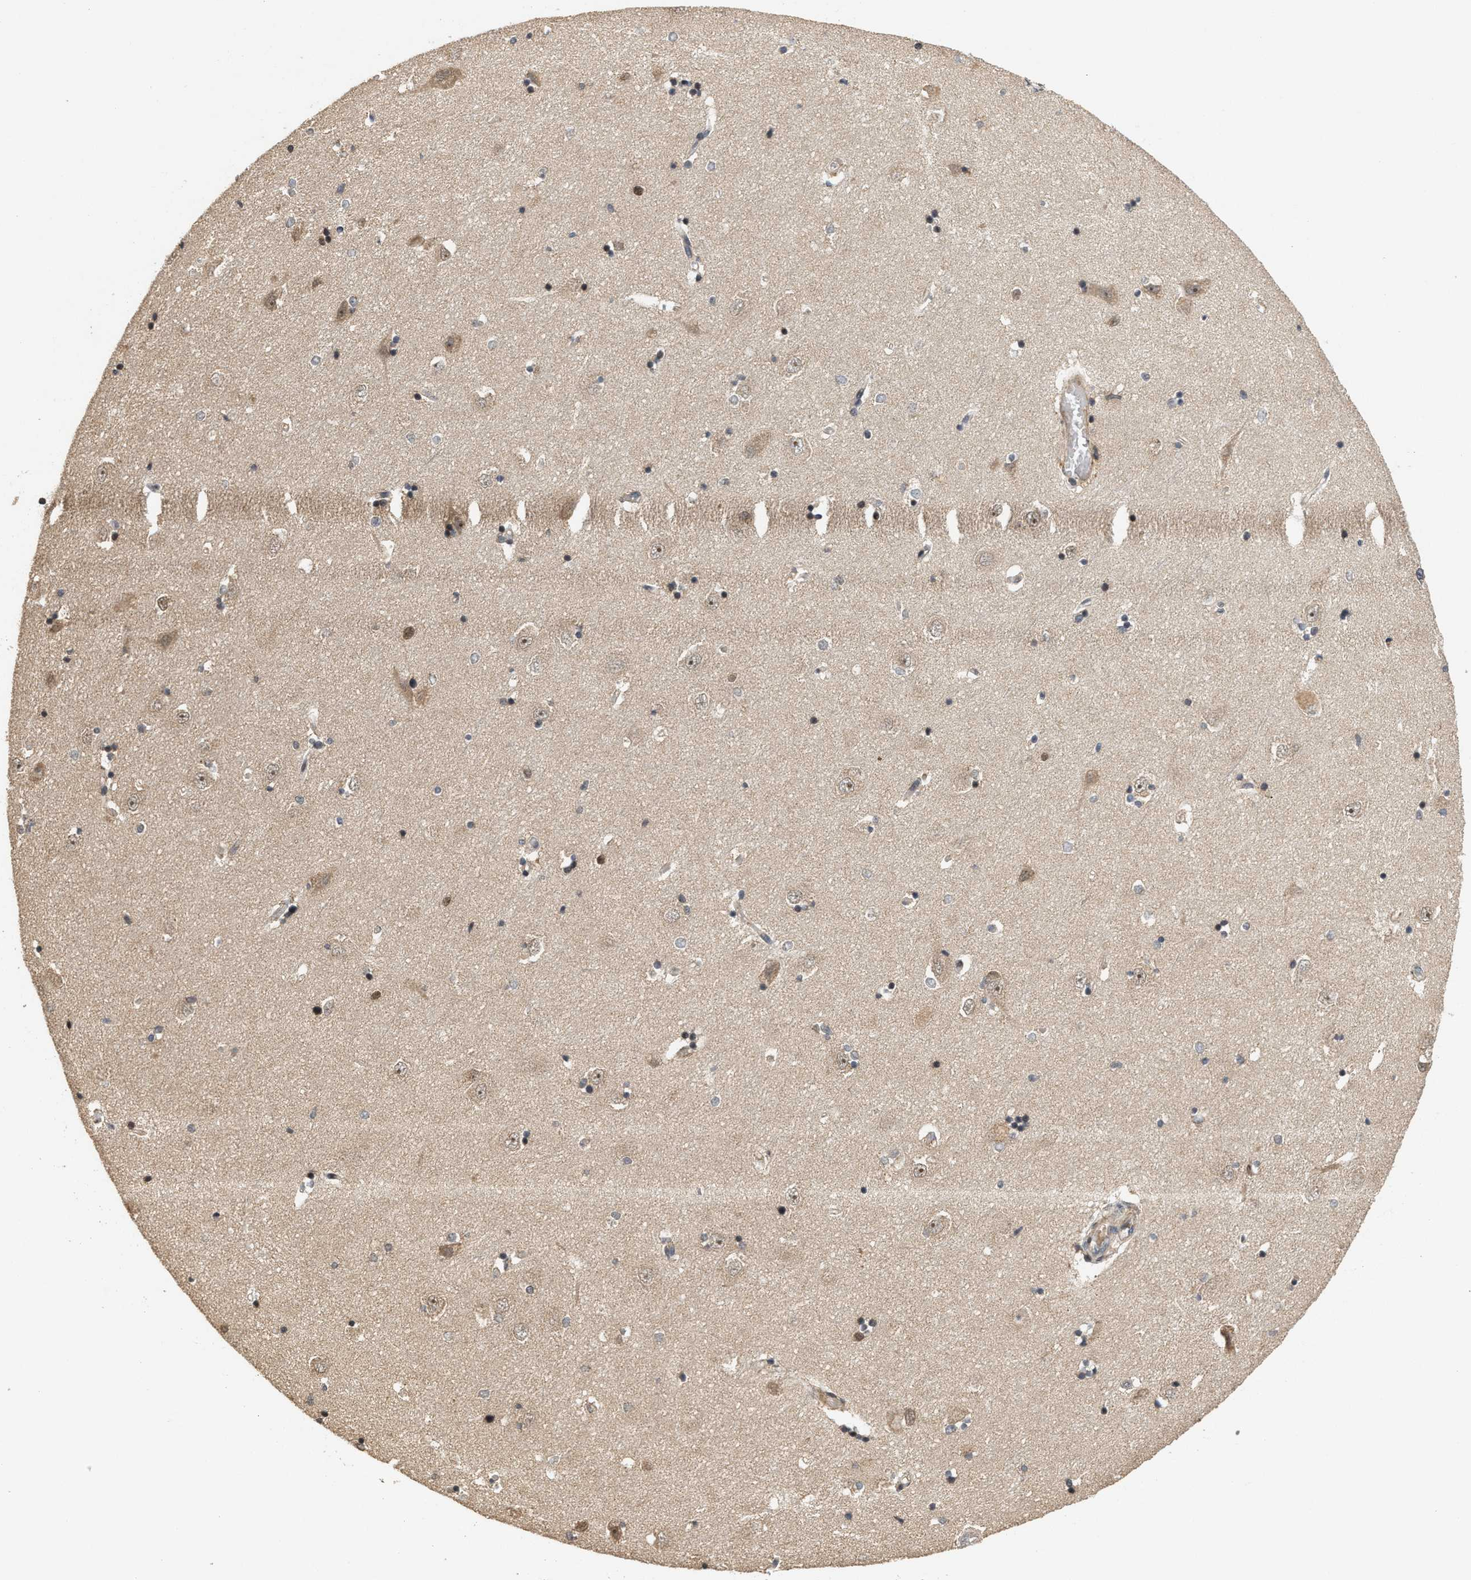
{"staining": {"intensity": "moderate", "quantity": "<25%", "location": "nuclear"}, "tissue": "hippocampus", "cell_type": "Glial cells", "image_type": "normal", "snomed": [{"axis": "morphology", "description": "Normal tissue, NOS"}, {"axis": "topography", "description": "Hippocampus"}], "caption": "Immunohistochemistry (IHC) (DAB (3,3'-diaminobenzidine)) staining of benign hippocampus reveals moderate nuclear protein positivity in about <25% of glial cells.", "gene": "ELP2", "patient": {"sex": "male", "age": 45}}